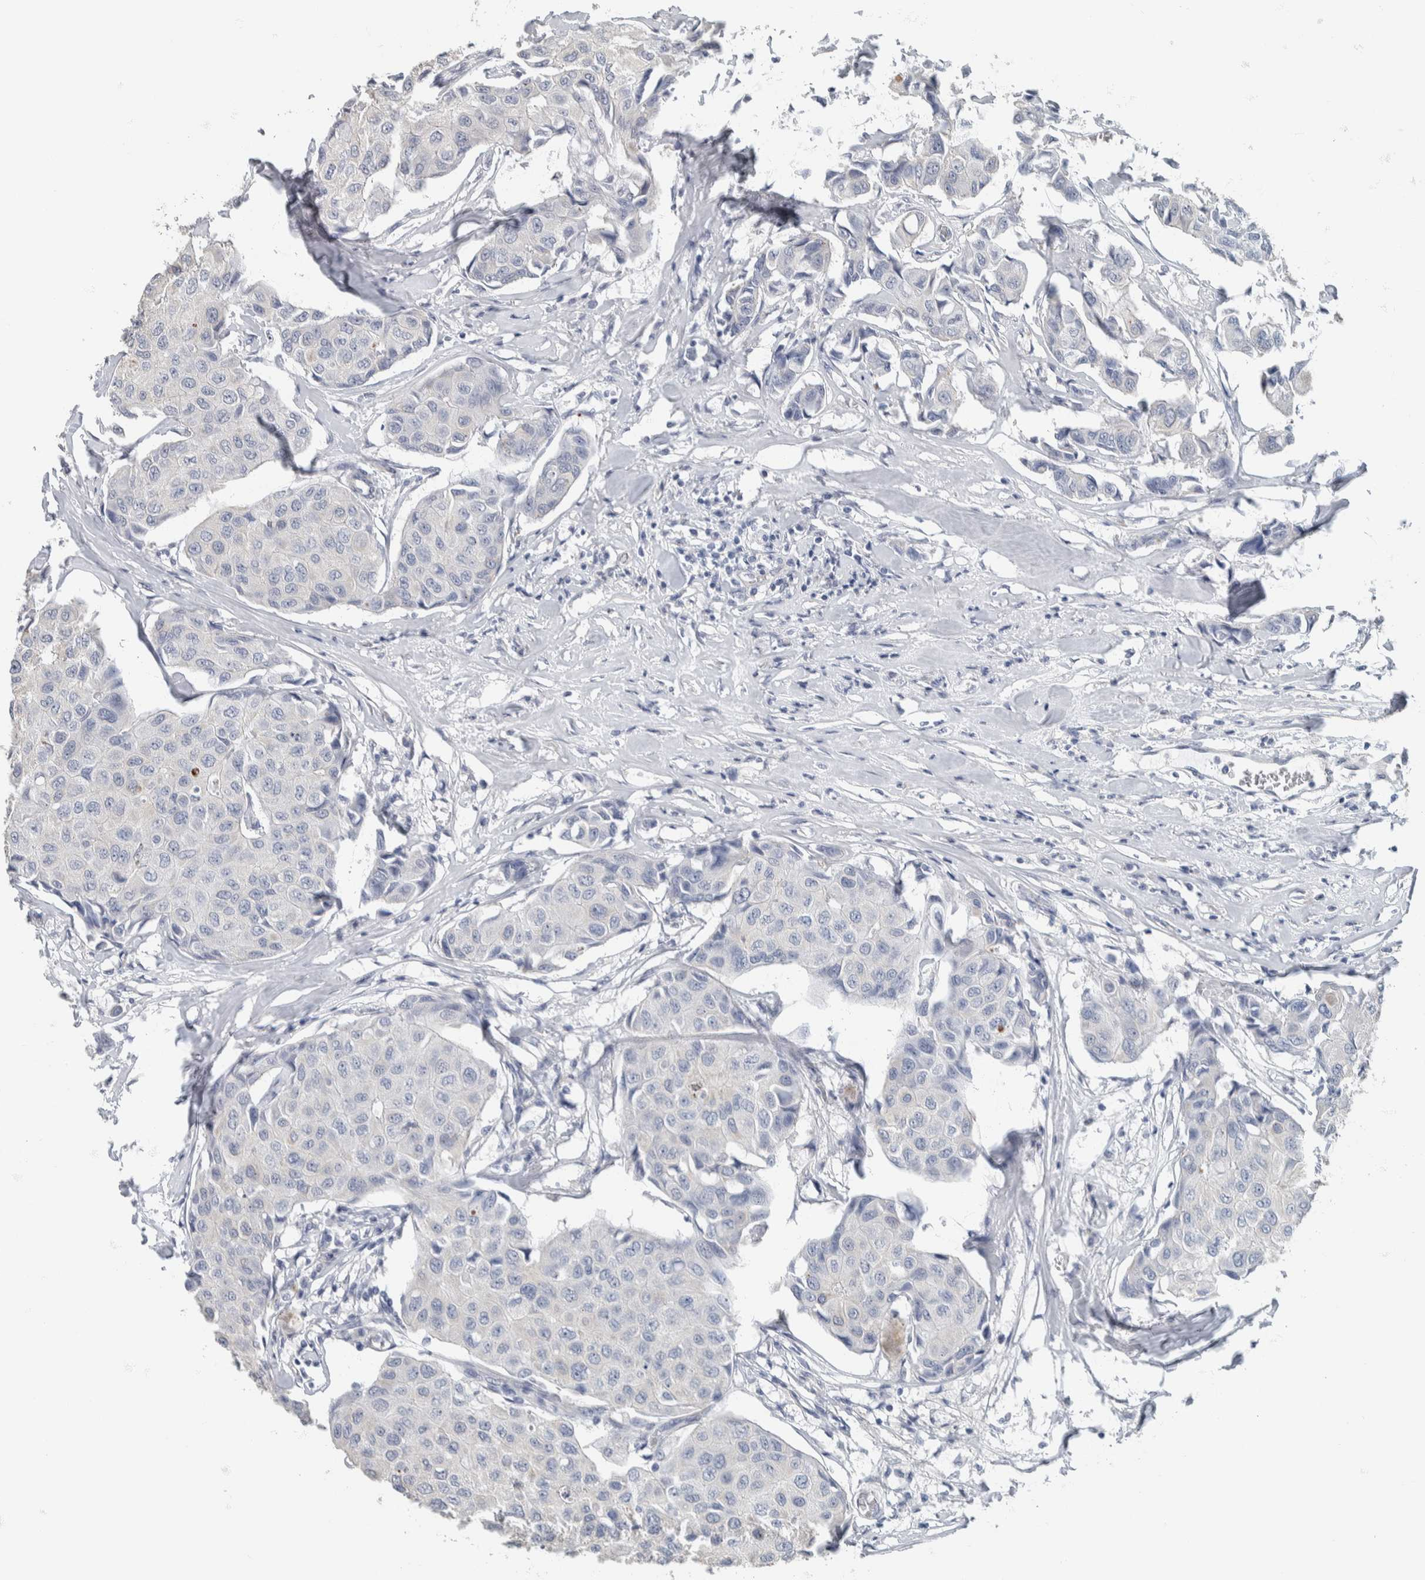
{"staining": {"intensity": "negative", "quantity": "none", "location": "none"}, "tissue": "breast cancer", "cell_type": "Tumor cells", "image_type": "cancer", "snomed": [{"axis": "morphology", "description": "Duct carcinoma"}, {"axis": "topography", "description": "Breast"}], "caption": "An image of breast cancer stained for a protein exhibits no brown staining in tumor cells.", "gene": "NEFM", "patient": {"sex": "female", "age": 80}}